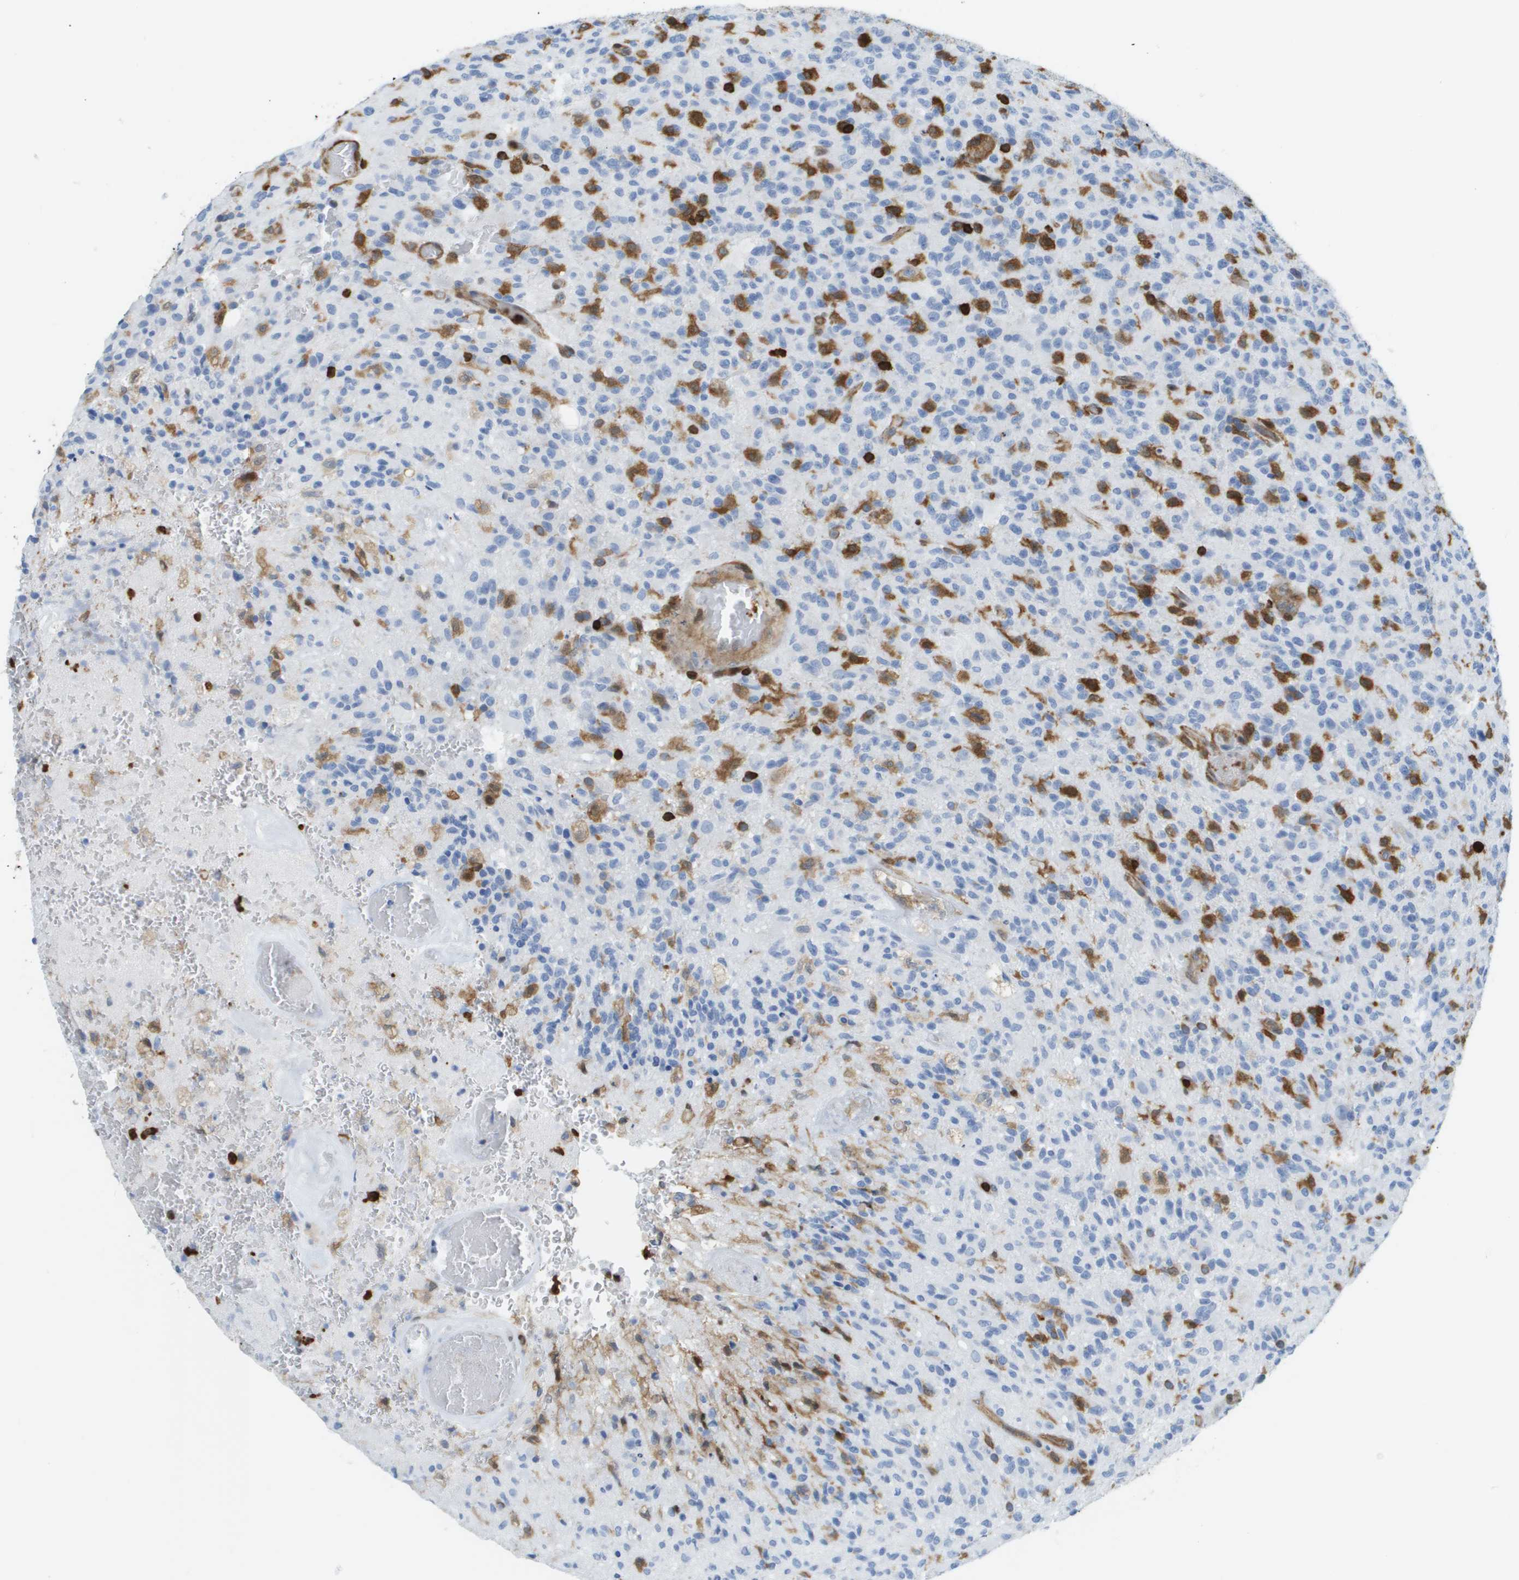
{"staining": {"intensity": "negative", "quantity": "none", "location": "none"}, "tissue": "glioma", "cell_type": "Tumor cells", "image_type": "cancer", "snomed": [{"axis": "morphology", "description": "Glioma, malignant, High grade"}, {"axis": "topography", "description": "Brain"}], "caption": "Protein analysis of glioma demonstrates no significant positivity in tumor cells. The staining is performed using DAB brown chromogen with nuclei counter-stained in using hematoxylin.", "gene": "DOCK5", "patient": {"sex": "male", "age": 71}}